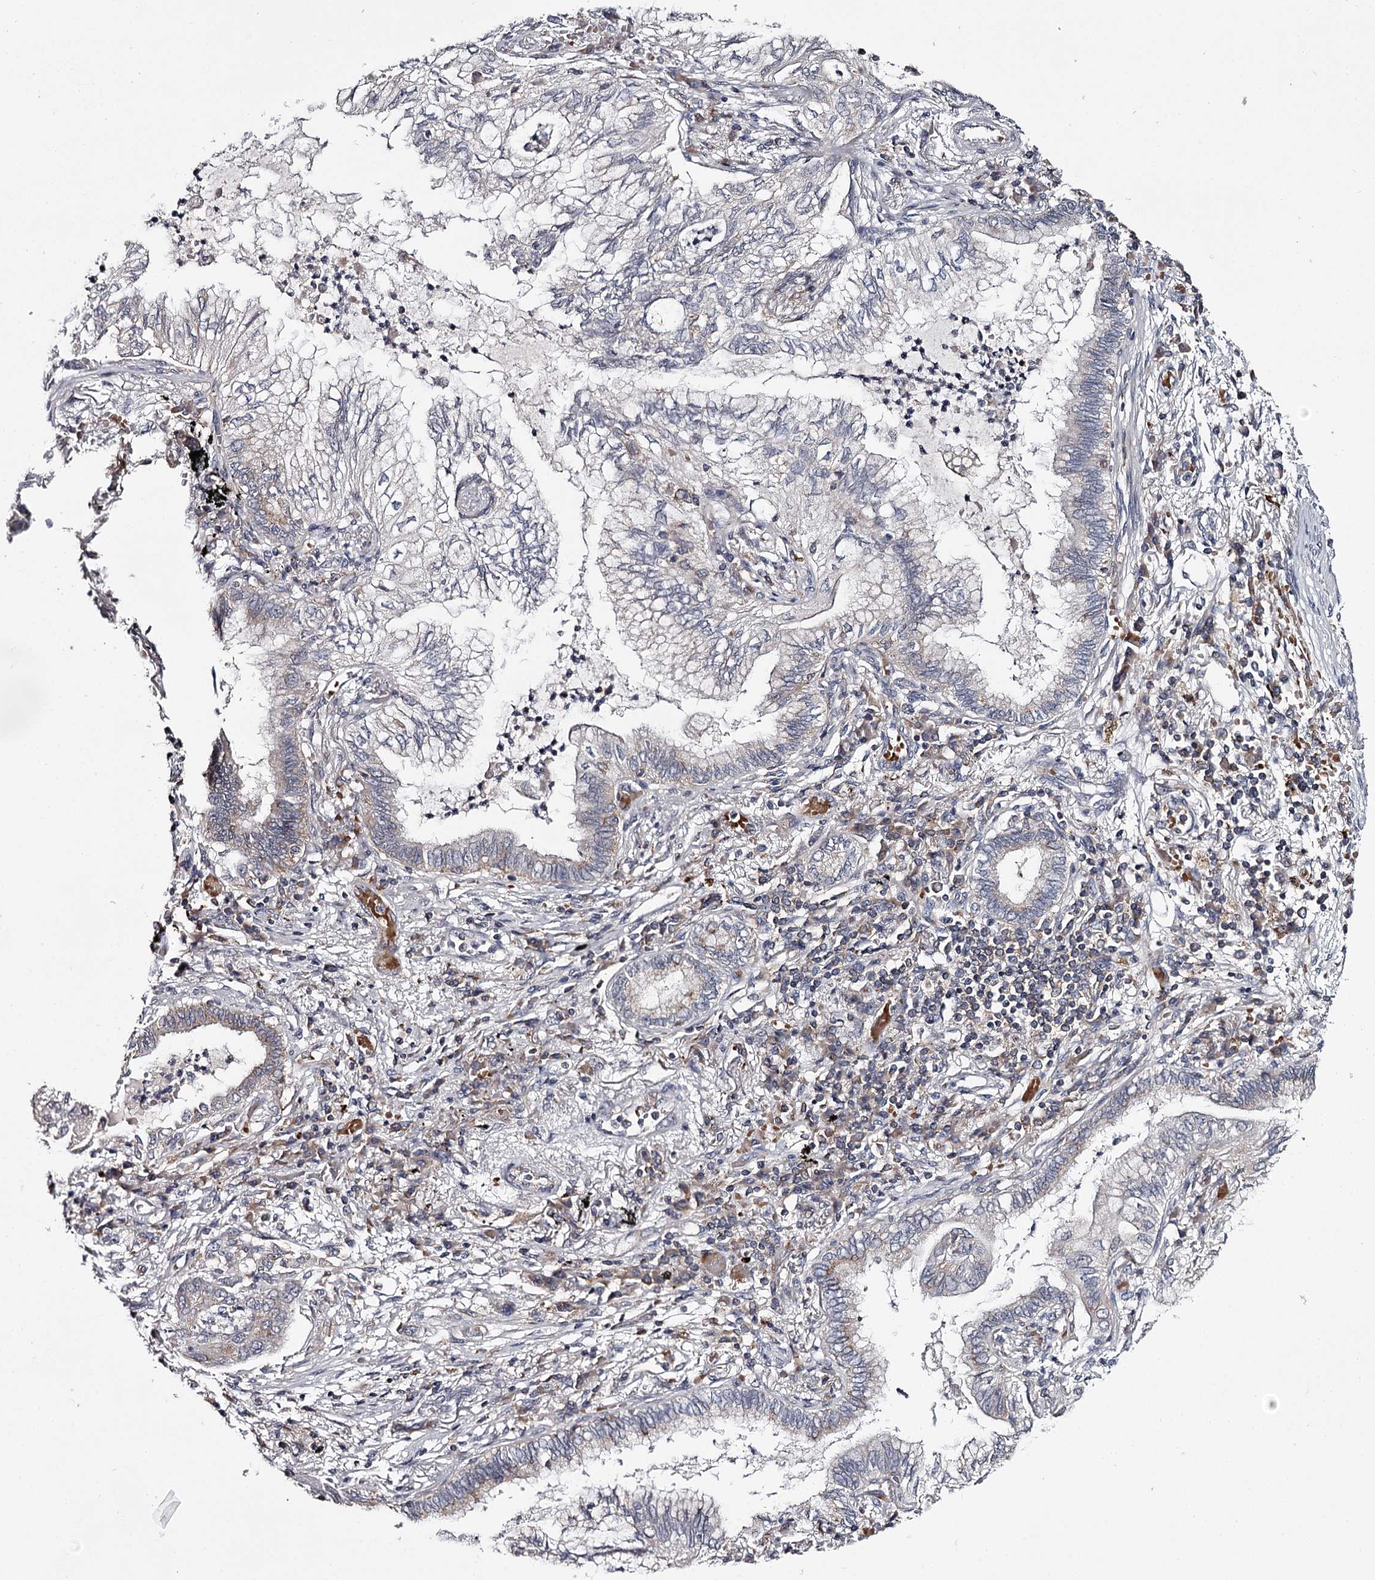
{"staining": {"intensity": "negative", "quantity": "none", "location": "none"}, "tissue": "lung cancer", "cell_type": "Tumor cells", "image_type": "cancer", "snomed": [{"axis": "morphology", "description": "Adenocarcinoma, NOS"}, {"axis": "topography", "description": "Lung"}], "caption": "Immunohistochemistry histopathology image of lung cancer stained for a protein (brown), which exhibits no staining in tumor cells.", "gene": "RASSF6", "patient": {"sex": "female", "age": 70}}